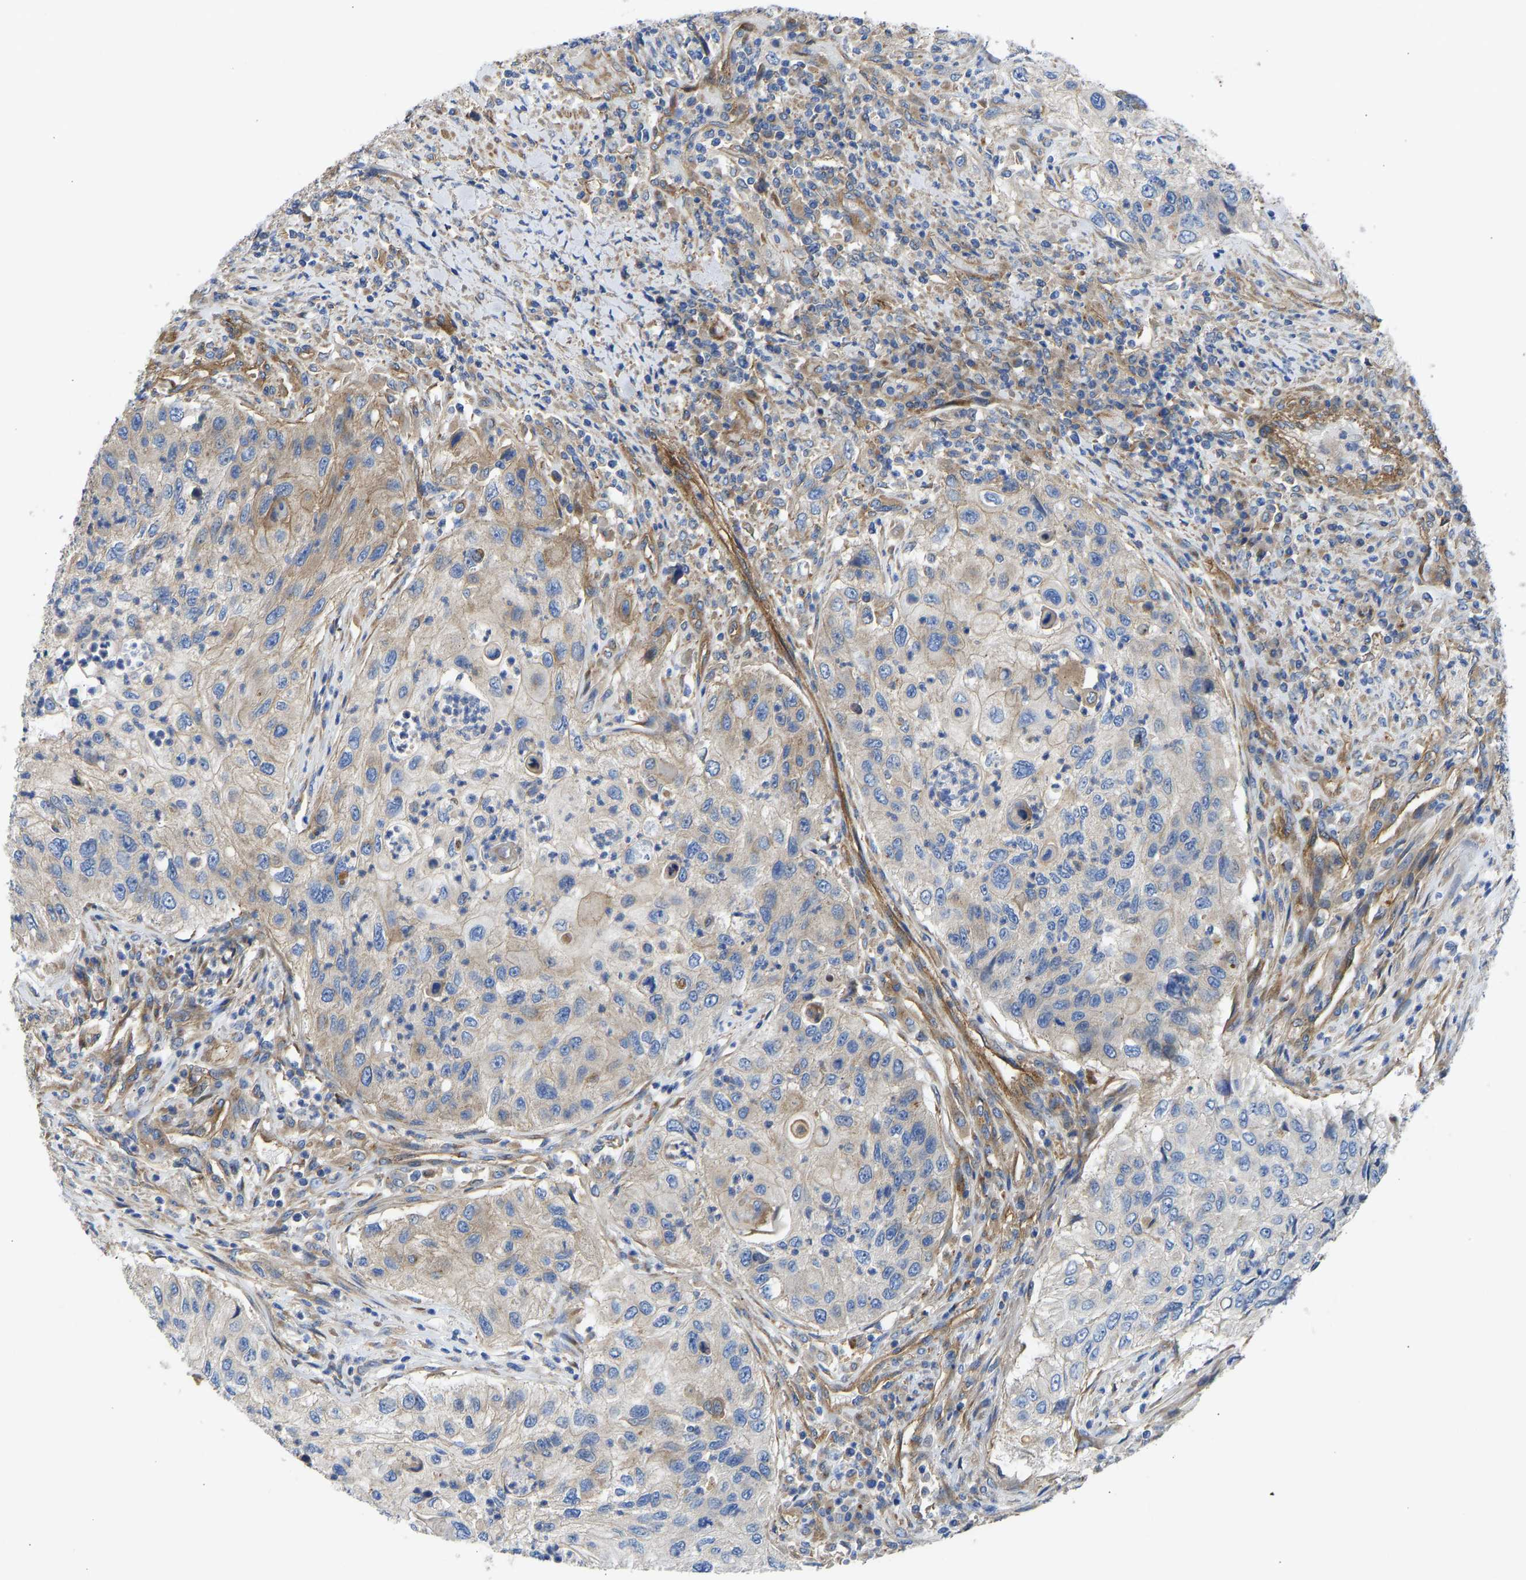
{"staining": {"intensity": "moderate", "quantity": "<25%", "location": "cytoplasmic/membranous"}, "tissue": "urothelial cancer", "cell_type": "Tumor cells", "image_type": "cancer", "snomed": [{"axis": "morphology", "description": "Urothelial carcinoma, High grade"}, {"axis": "topography", "description": "Urinary bladder"}], "caption": "Urothelial carcinoma (high-grade) was stained to show a protein in brown. There is low levels of moderate cytoplasmic/membranous expression in about <25% of tumor cells. (IHC, brightfield microscopy, high magnification).", "gene": "MYO1C", "patient": {"sex": "female", "age": 60}}